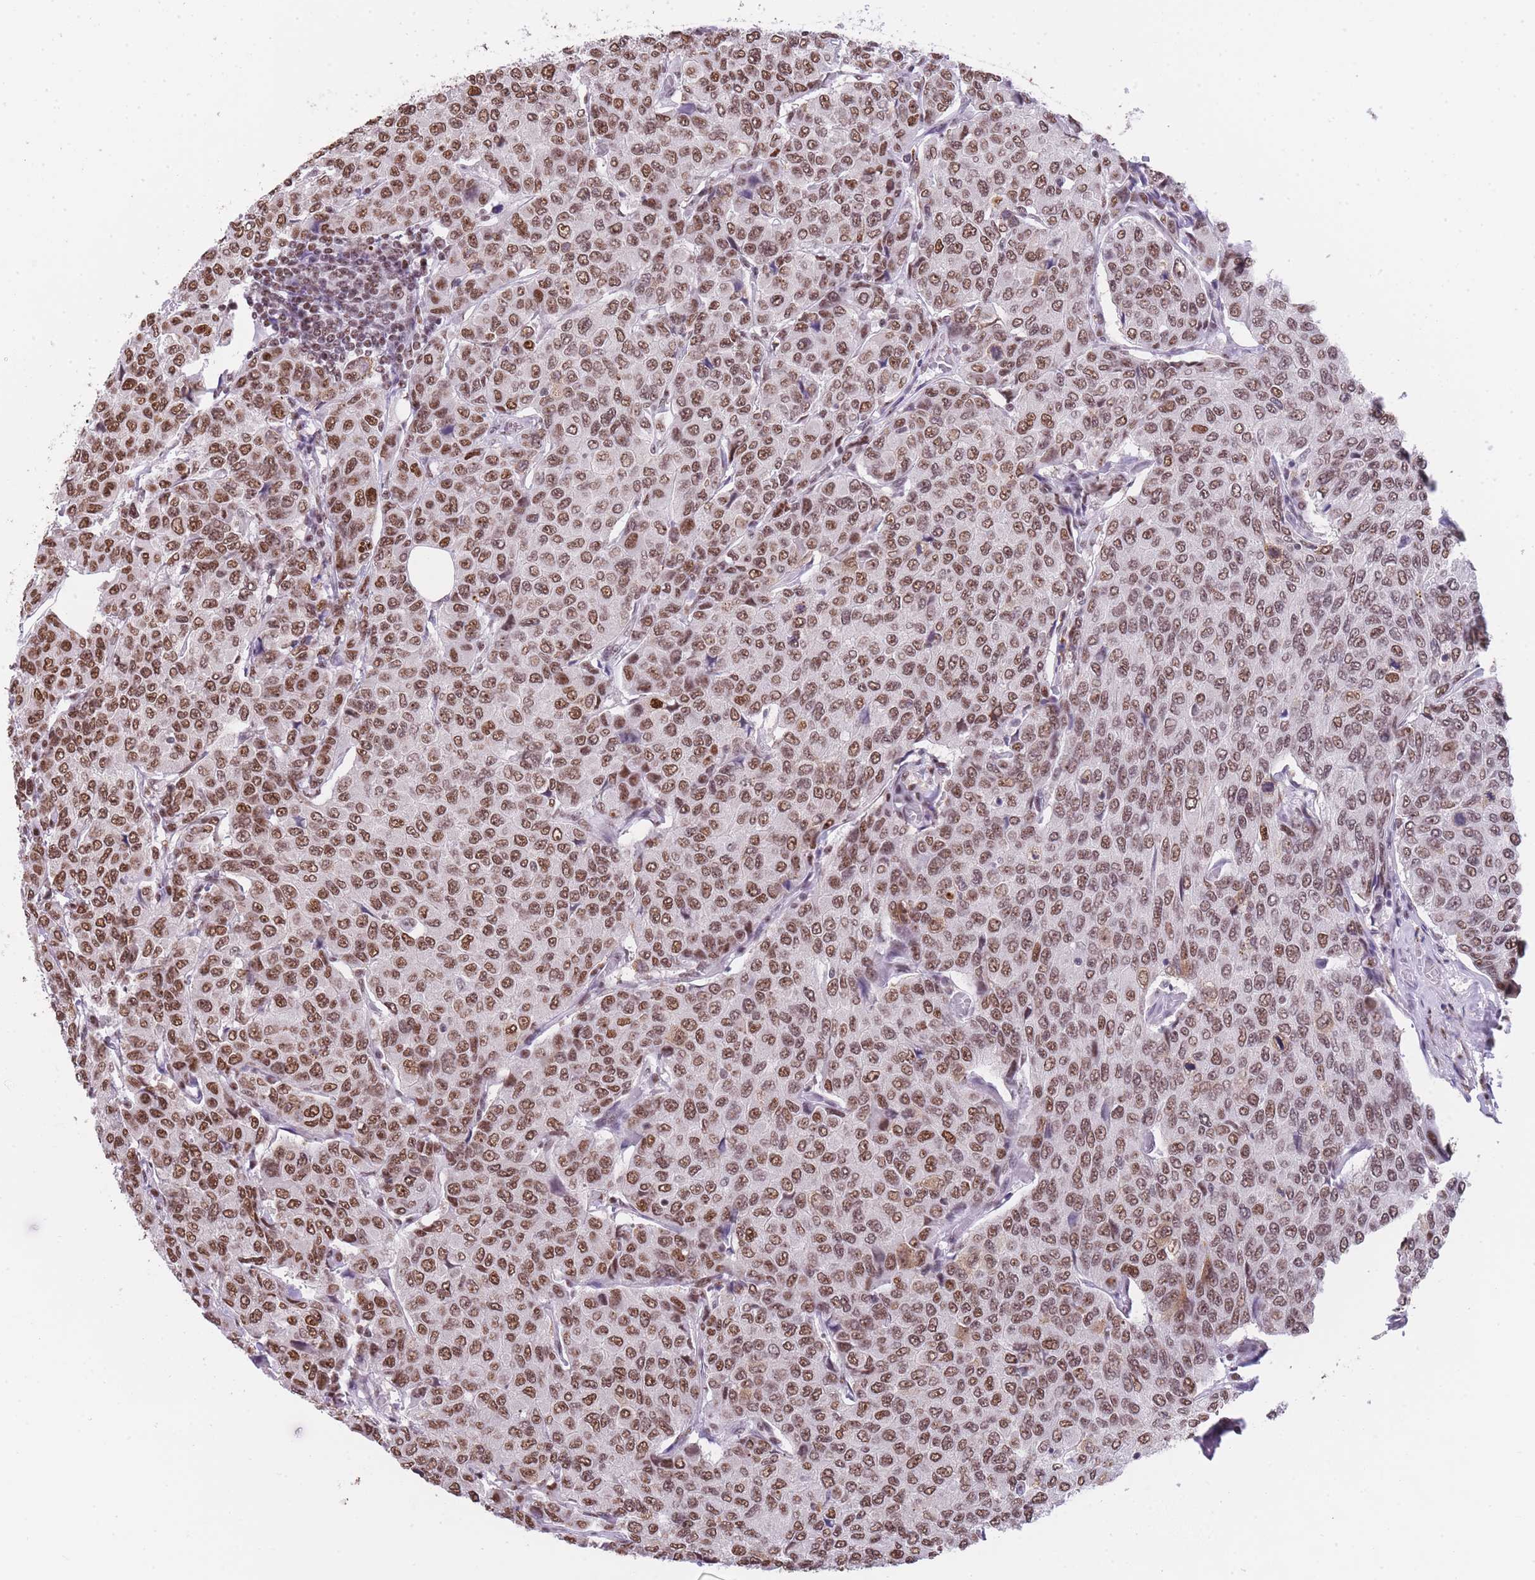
{"staining": {"intensity": "moderate", "quantity": ">75%", "location": "nuclear"}, "tissue": "breast cancer", "cell_type": "Tumor cells", "image_type": "cancer", "snomed": [{"axis": "morphology", "description": "Duct carcinoma"}, {"axis": "topography", "description": "Breast"}], "caption": "Breast cancer (intraductal carcinoma) stained with DAB (3,3'-diaminobenzidine) immunohistochemistry (IHC) demonstrates medium levels of moderate nuclear staining in approximately >75% of tumor cells. Nuclei are stained in blue.", "gene": "EVC2", "patient": {"sex": "female", "age": 55}}